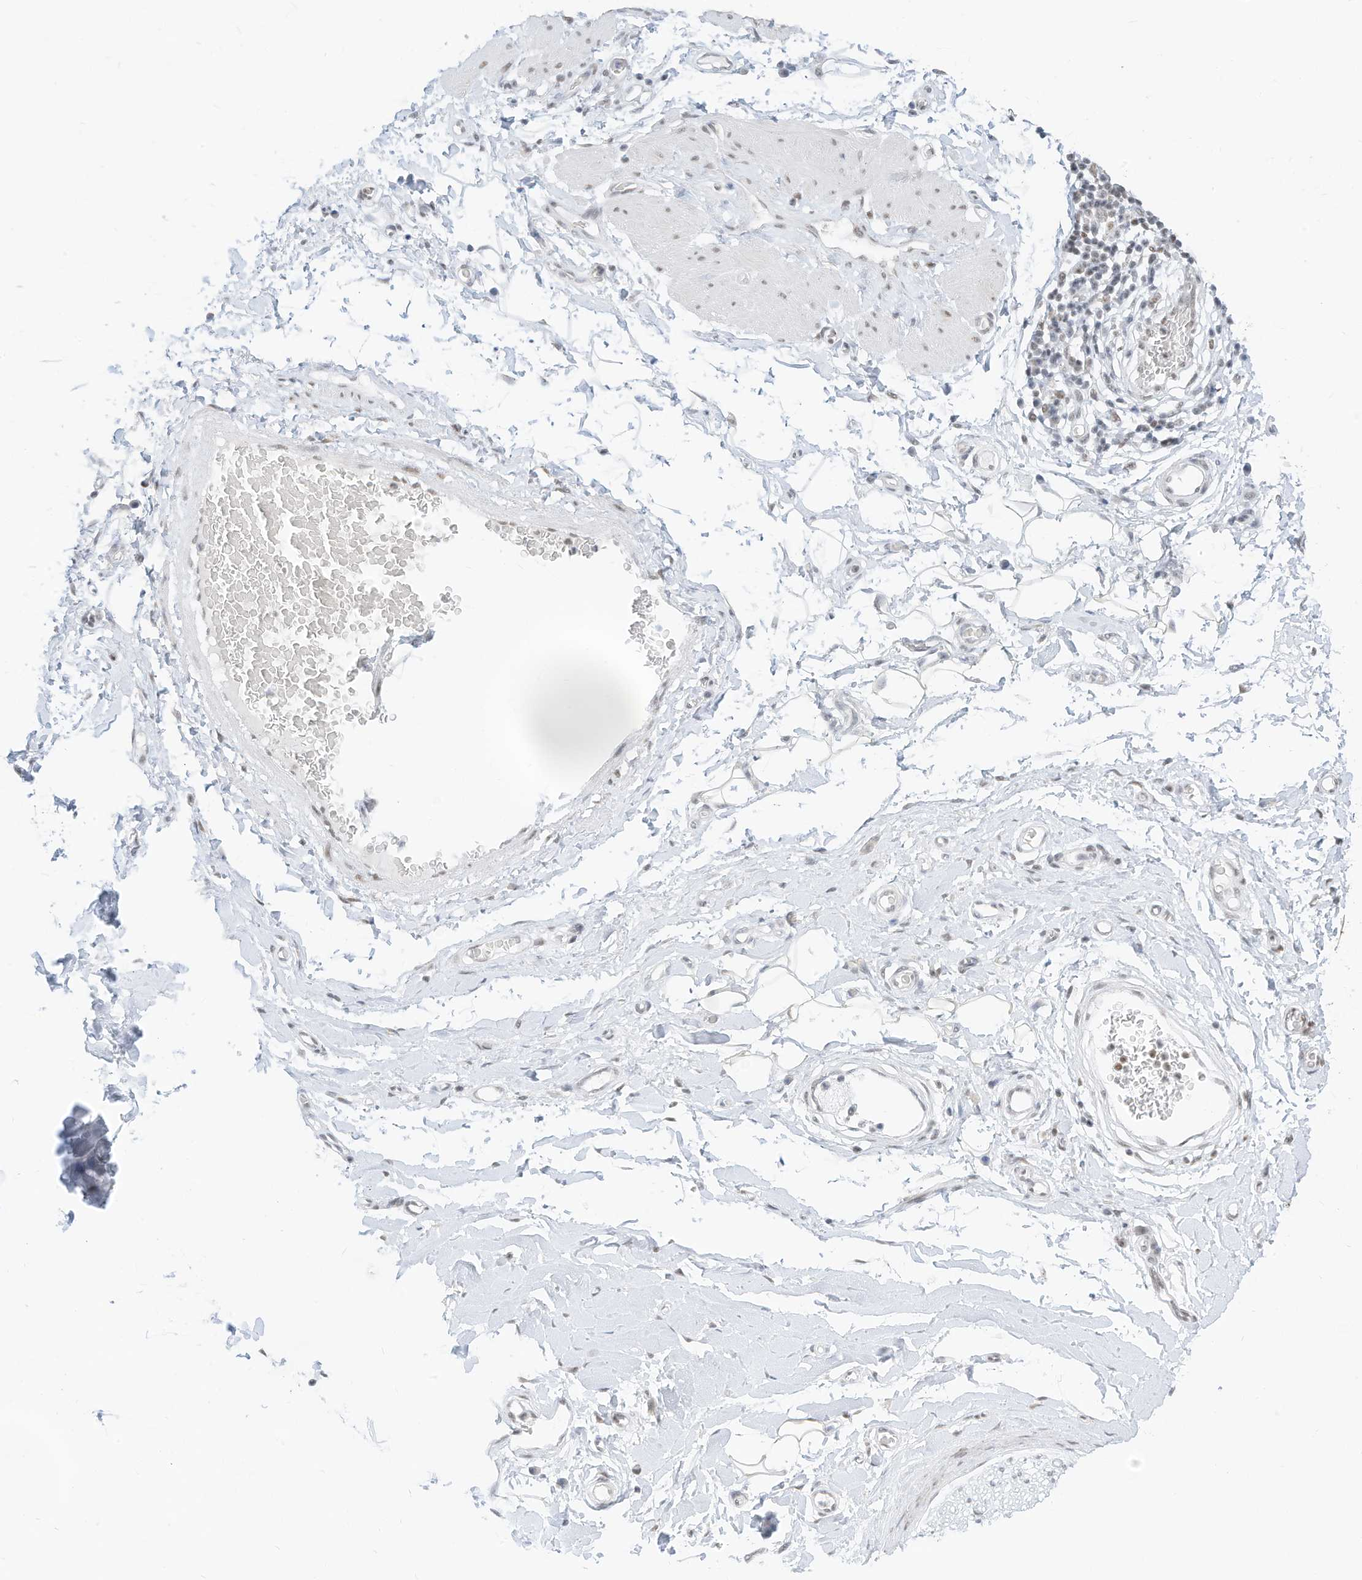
{"staining": {"intensity": "moderate", "quantity": ">75%", "location": "nuclear"}, "tissue": "adipose tissue", "cell_type": "Adipocytes", "image_type": "normal", "snomed": [{"axis": "morphology", "description": "Normal tissue, NOS"}, {"axis": "morphology", "description": "Adenocarcinoma, NOS"}, {"axis": "topography", "description": "Stomach, upper"}, {"axis": "topography", "description": "Peripheral nerve tissue"}], "caption": "Approximately >75% of adipocytes in benign human adipose tissue reveal moderate nuclear protein expression as visualized by brown immunohistochemical staining.", "gene": "SMARCA2", "patient": {"sex": "male", "age": 62}}